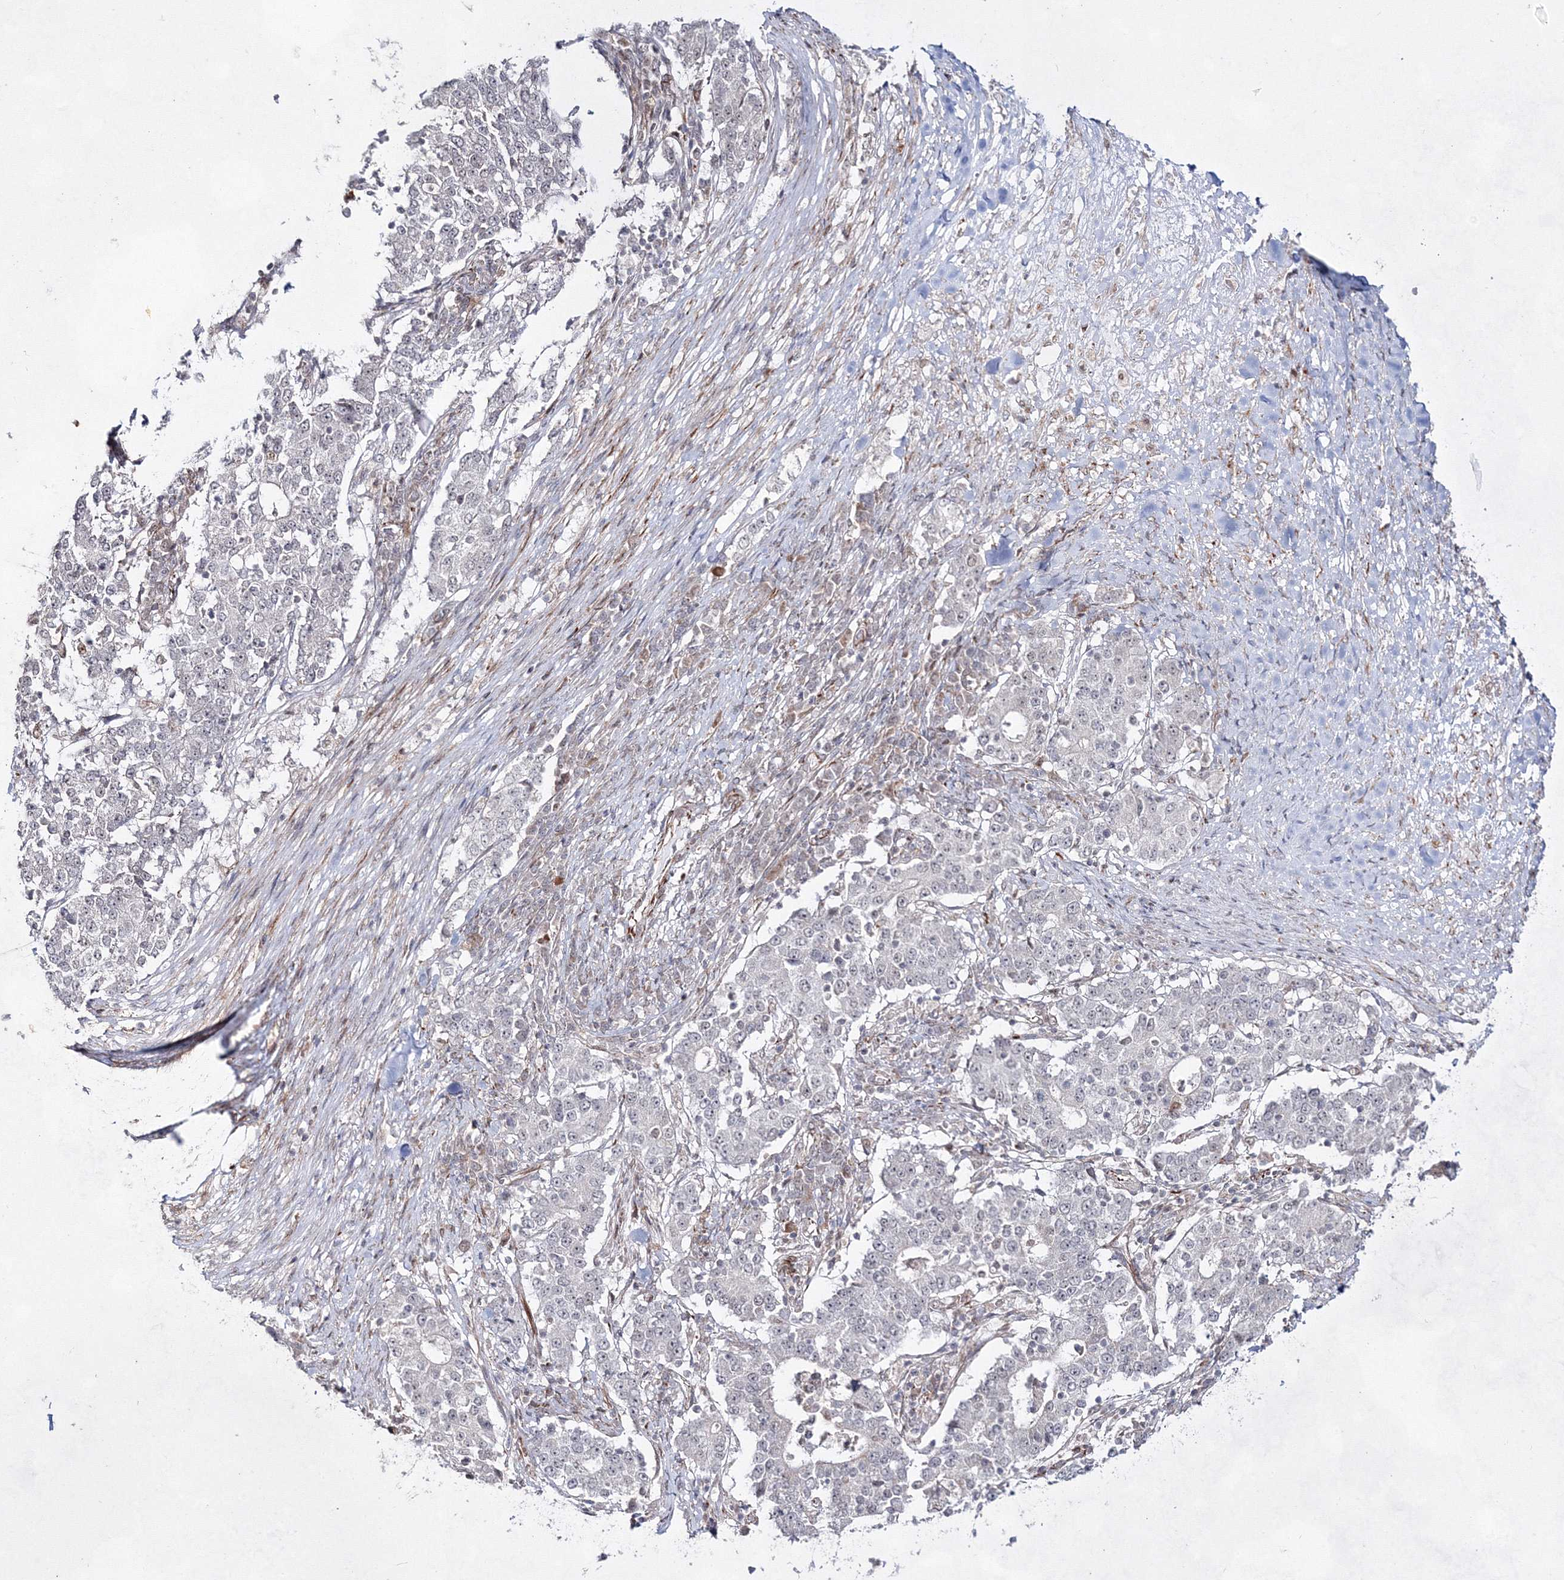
{"staining": {"intensity": "negative", "quantity": "none", "location": "none"}, "tissue": "stomach cancer", "cell_type": "Tumor cells", "image_type": "cancer", "snomed": [{"axis": "morphology", "description": "Adenocarcinoma, NOS"}, {"axis": "topography", "description": "Stomach"}], "caption": "A photomicrograph of adenocarcinoma (stomach) stained for a protein exhibits no brown staining in tumor cells.", "gene": "SNIP1", "patient": {"sex": "male", "age": 59}}